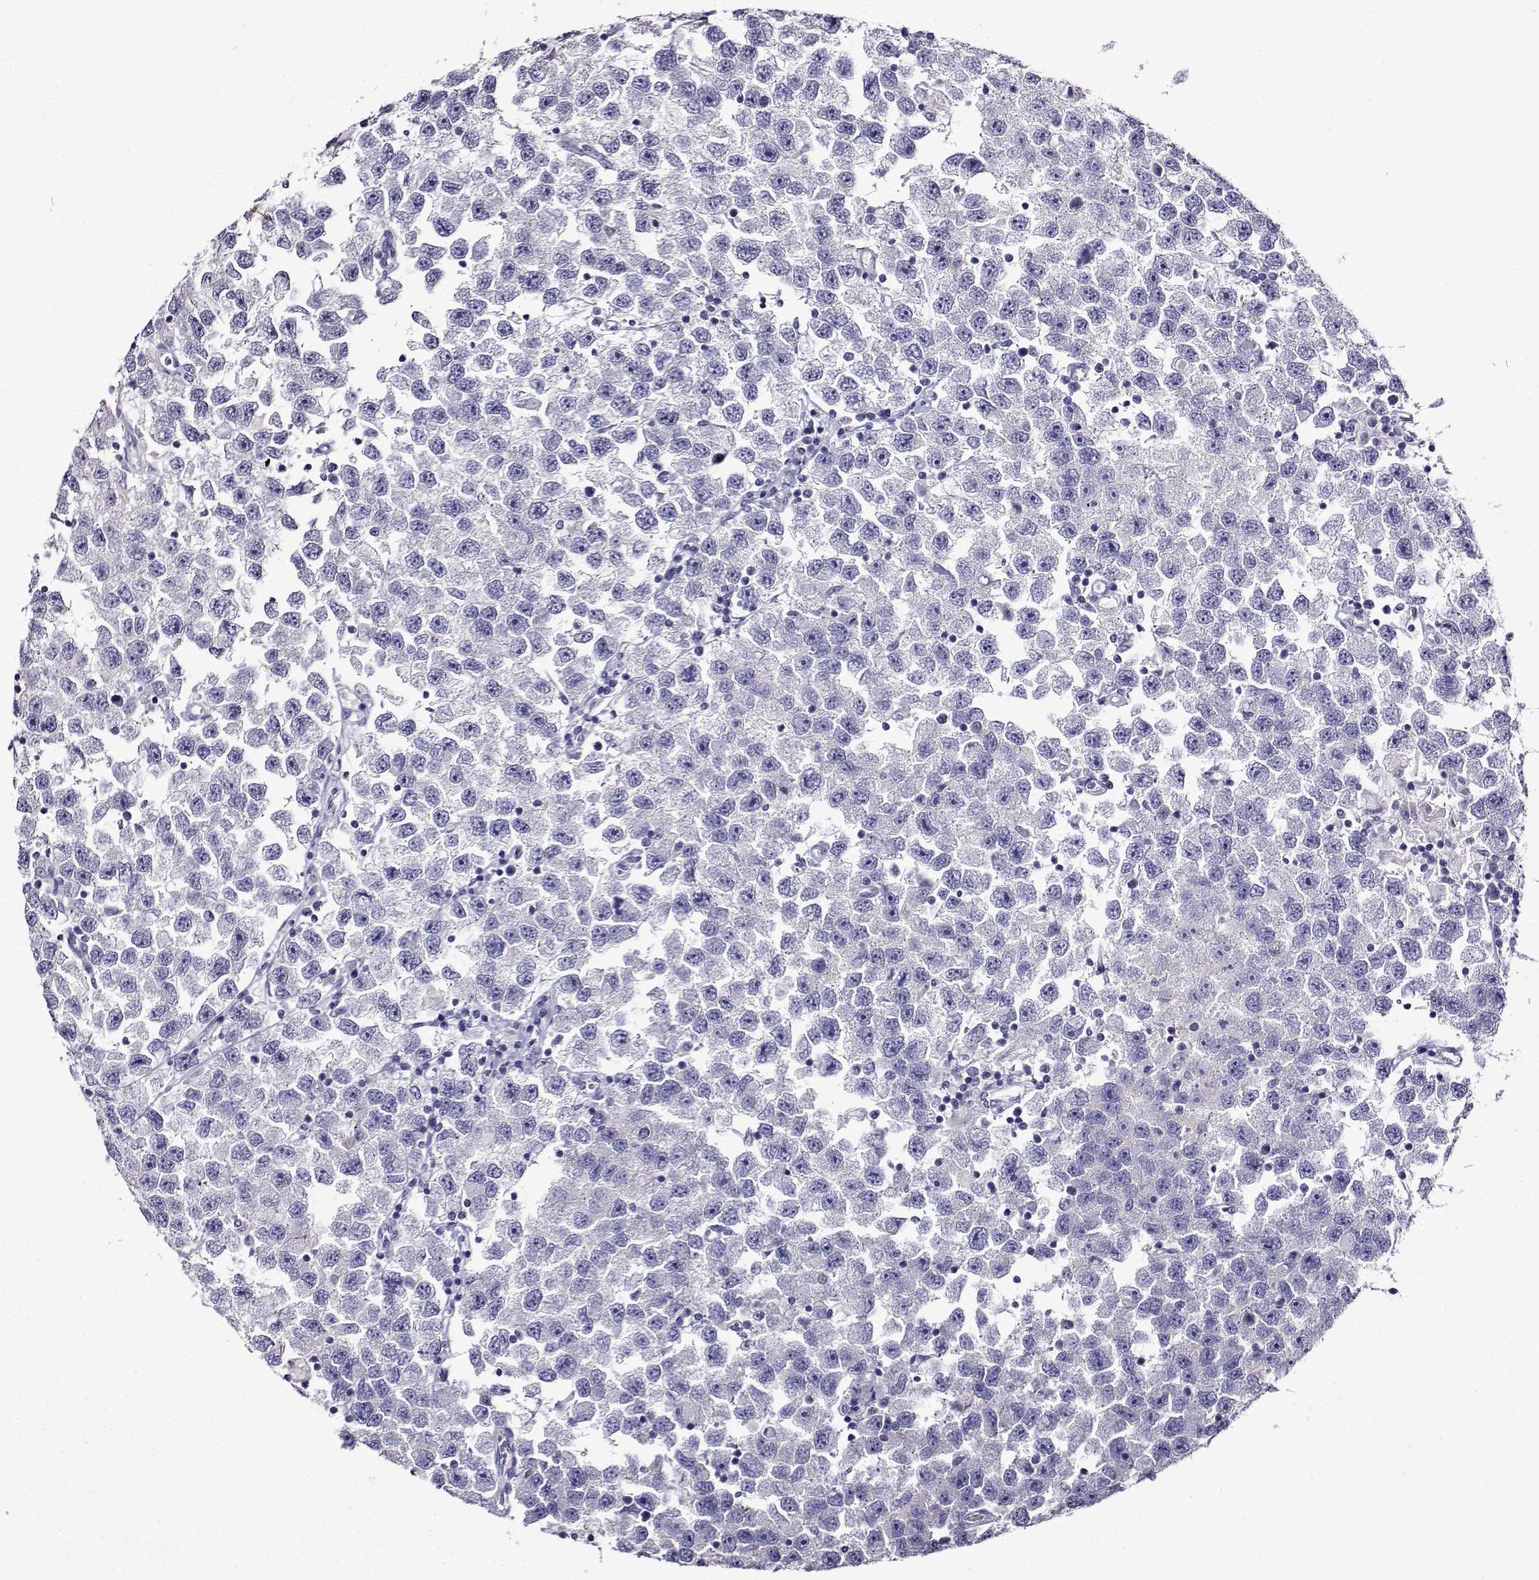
{"staining": {"intensity": "negative", "quantity": "none", "location": "none"}, "tissue": "testis cancer", "cell_type": "Tumor cells", "image_type": "cancer", "snomed": [{"axis": "morphology", "description": "Seminoma, NOS"}, {"axis": "topography", "description": "Testis"}], "caption": "This is a micrograph of immunohistochemistry (IHC) staining of testis cancer (seminoma), which shows no expression in tumor cells.", "gene": "TMEM266", "patient": {"sex": "male", "age": 26}}